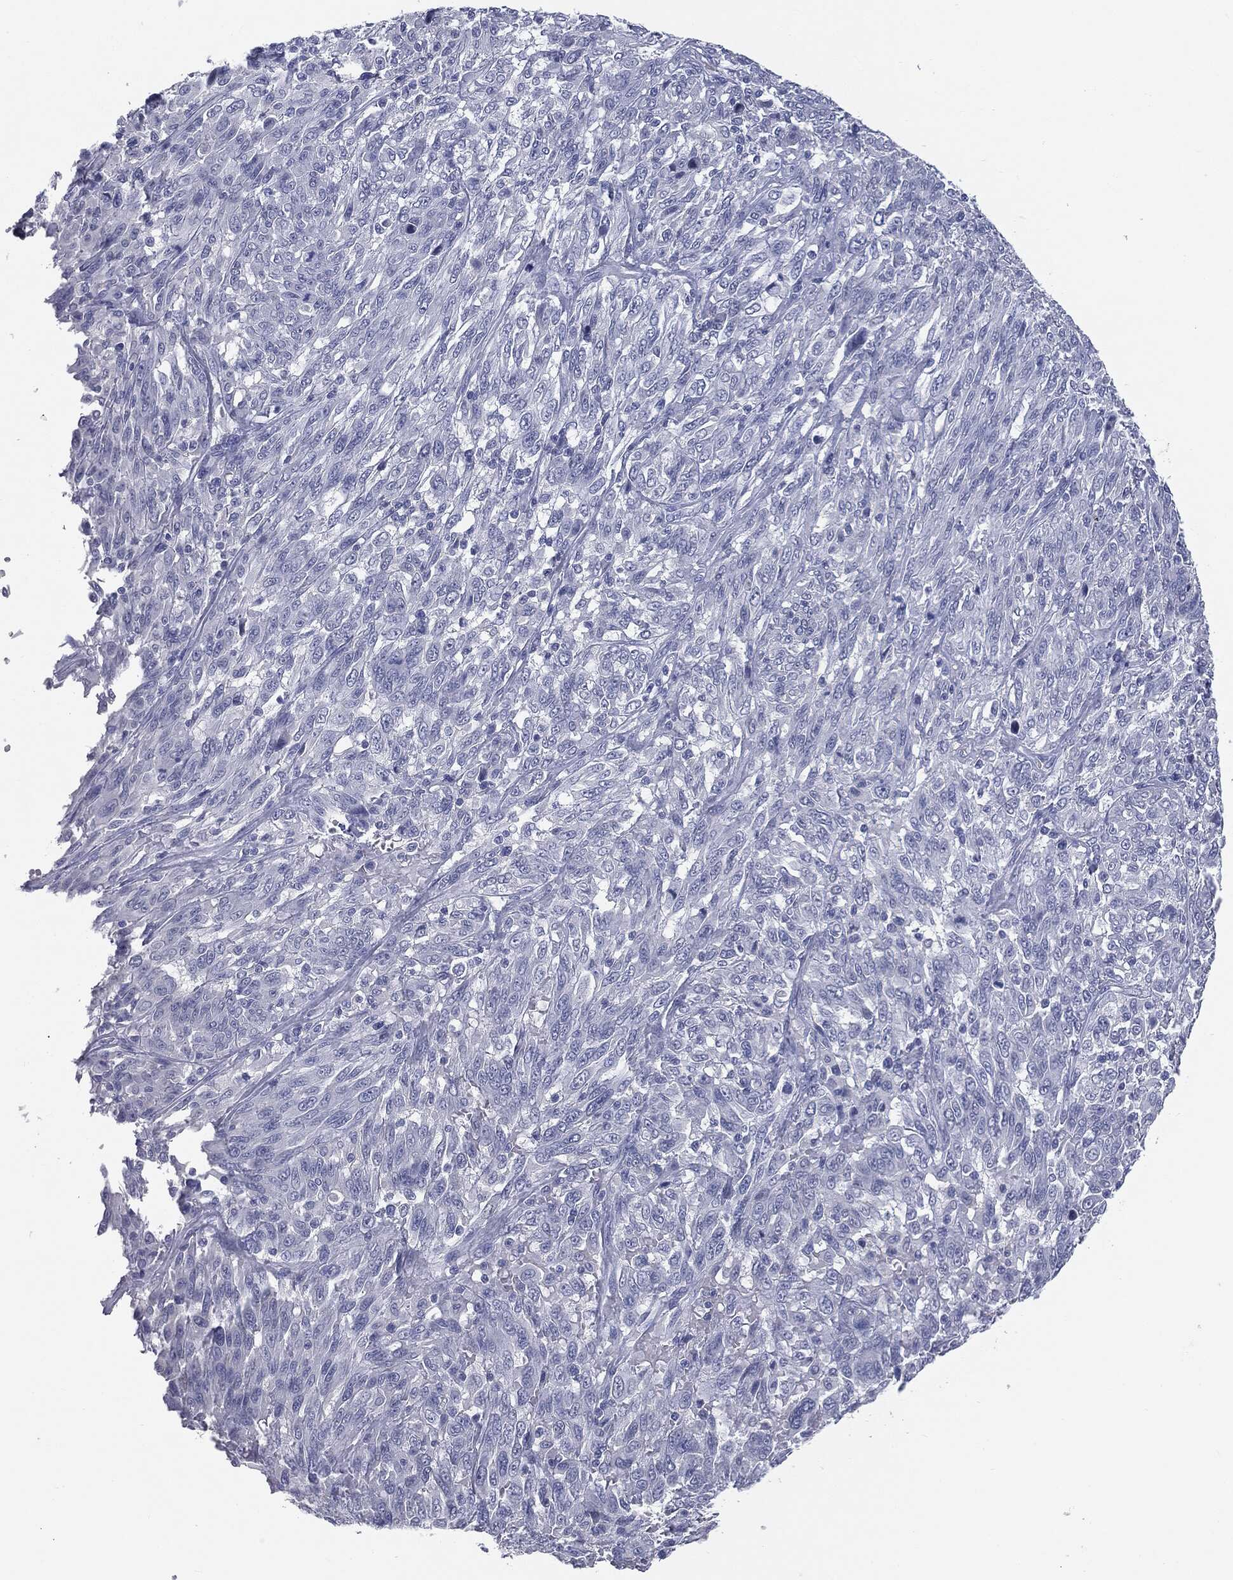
{"staining": {"intensity": "negative", "quantity": "none", "location": "none"}, "tissue": "melanoma", "cell_type": "Tumor cells", "image_type": "cancer", "snomed": [{"axis": "morphology", "description": "Malignant melanoma, NOS"}, {"axis": "topography", "description": "Skin"}], "caption": "There is no significant expression in tumor cells of melanoma.", "gene": "MUC1", "patient": {"sex": "female", "age": 91}}